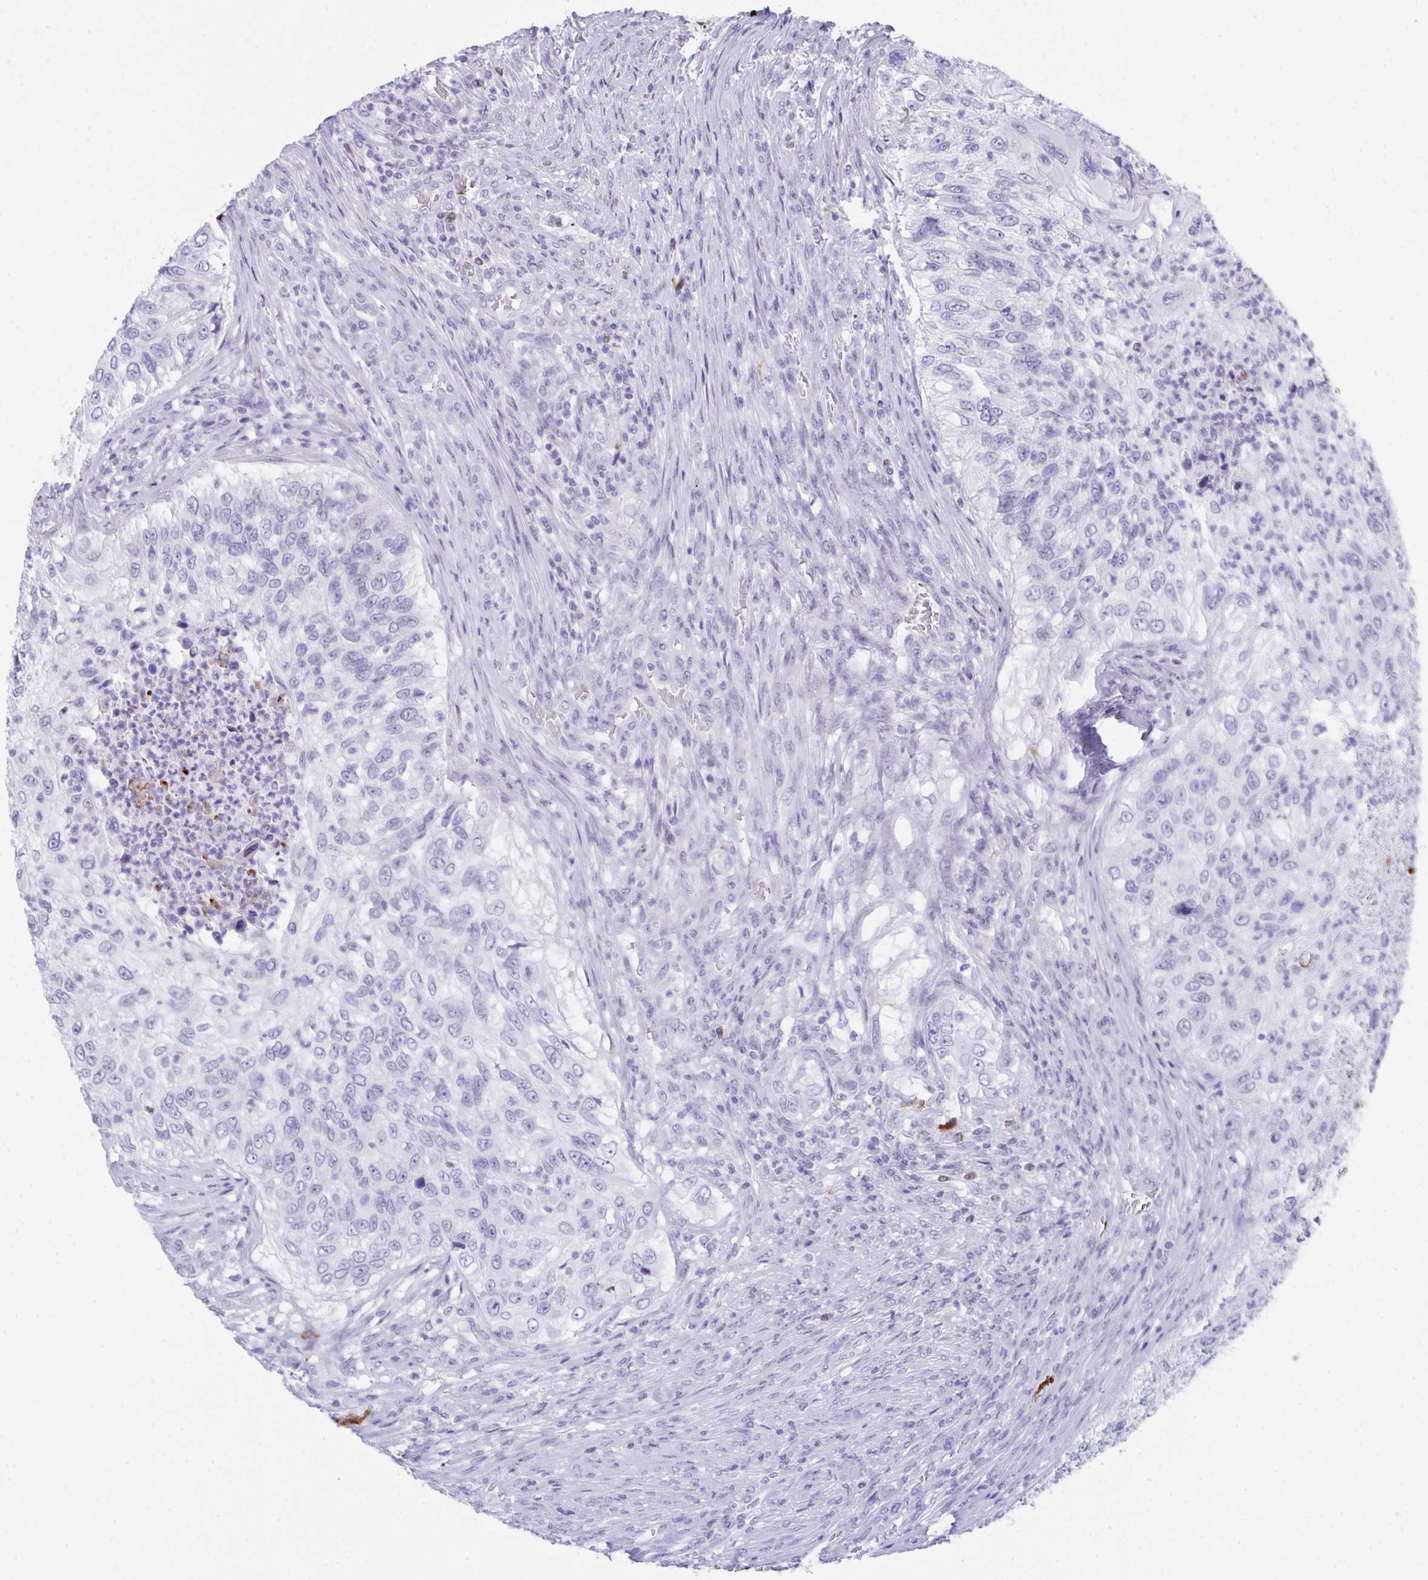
{"staining": {"intensity": "negative", "quantity": "none", "location": "none"}, "tissue": "urothelial cancer", "cell_type": "Tumor cells", "image_type": "cancer", "snomed": [{"axis": "morphology", "description": "Urothelial carcinoma, High grade"}, {"axis": "topography", "description": "Urinary bladder"}], "caption": "This is an IHC image of high-grade urothelial carcinoma. There is no expression in tumor cells.", "gene": "KMT2E", "patient": {"sex": "female", "age": 60}}